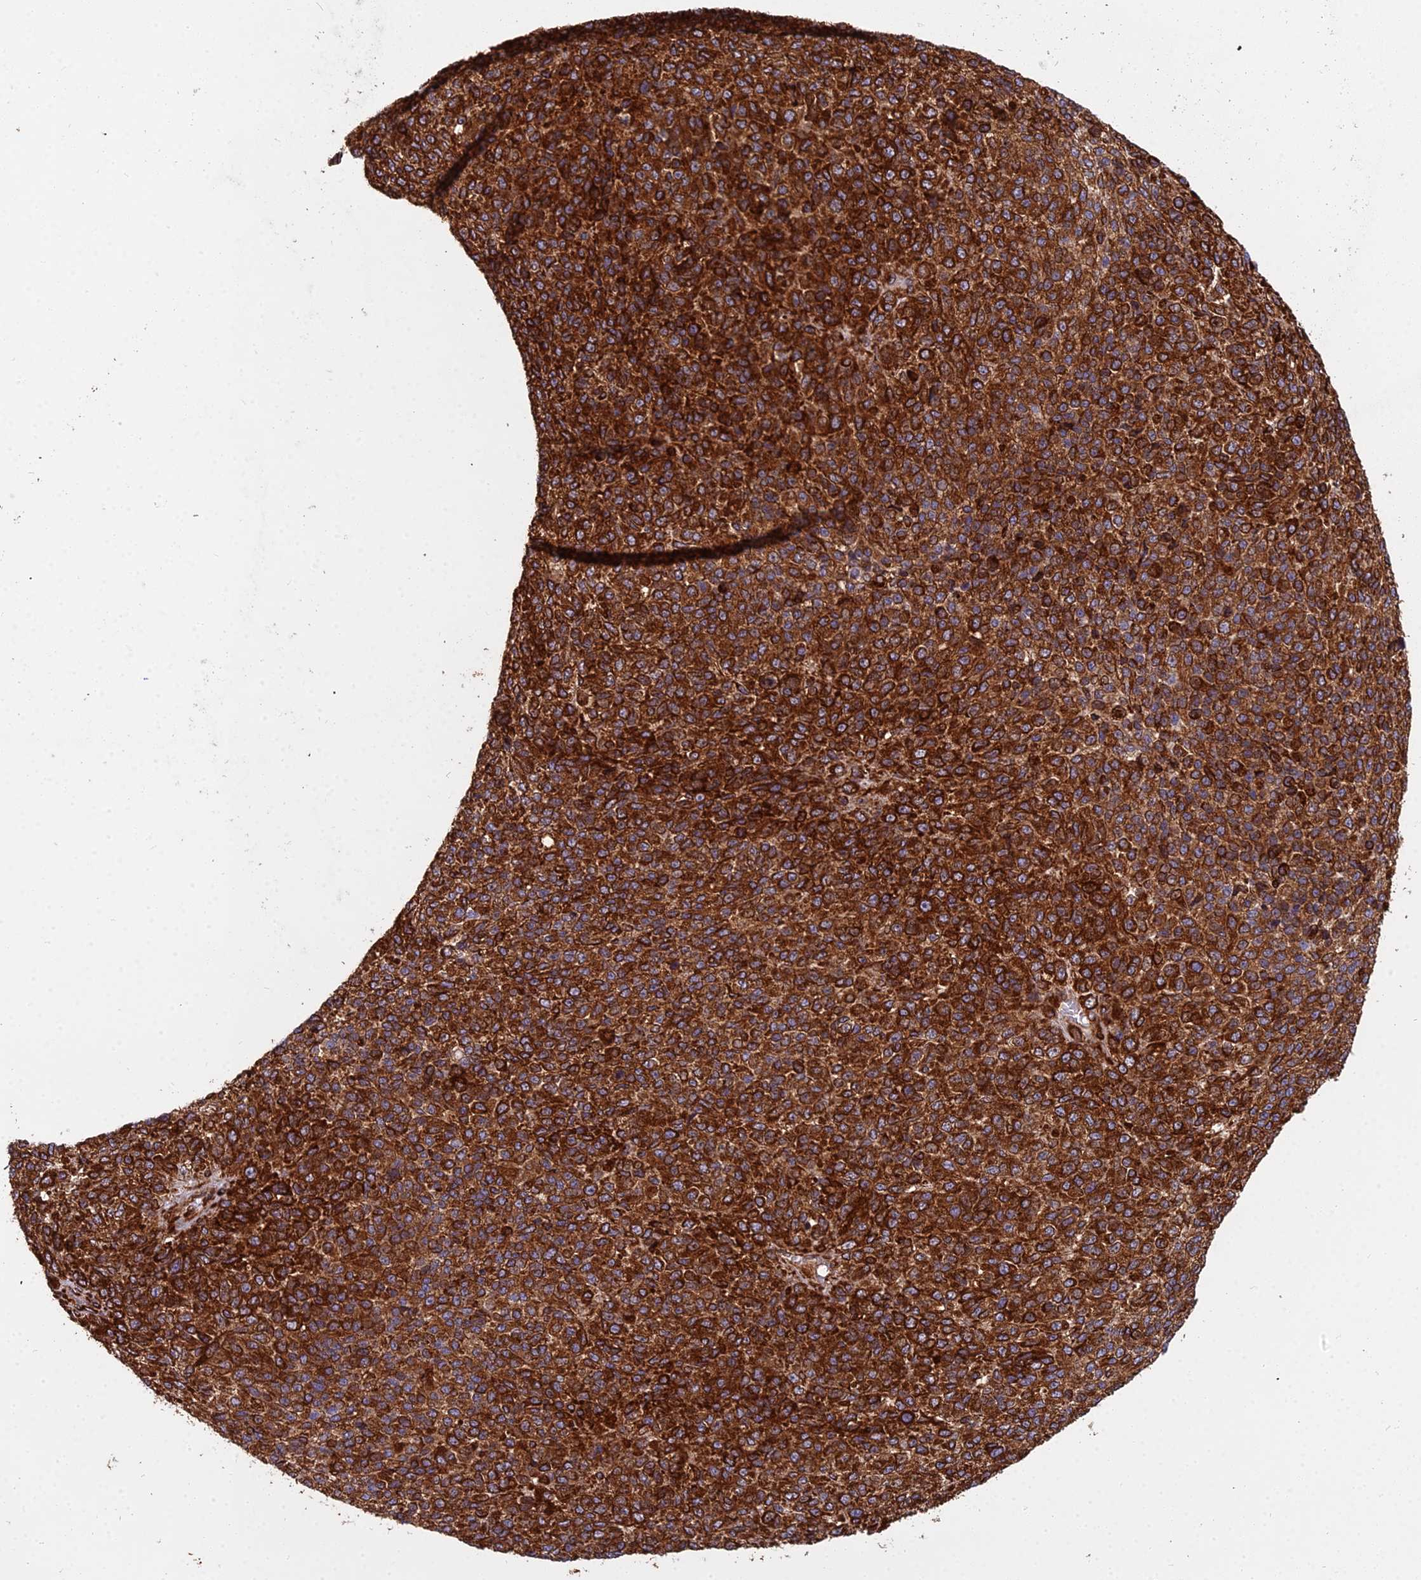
{"staining": {"intensity": "strong", "quantity": ">75%", "location": "cytoplasmic/membranous"}, "tissue": "melanoma", "cell_type": "Tumor cells", "image_type": "cancer", "snomed": [{"axis": "morphology", "description": "Malignant melanoma, Metastatic site"}, {"axis": "topography", "description": "Brain"}], "caption": "IHC (DAB (3,3'-diaminobenzidine)) staining of melanoma shows strong cytoplasmic/membranous protein staining in about >75% of tumor cells. The protein of interest is stained brown, and the nuclei are stained in blue (DAB IHC with brightfield microscopy, high magnification).", "gene": "NDUFAF7", "patient": {"sex": "female", "age": 56}}